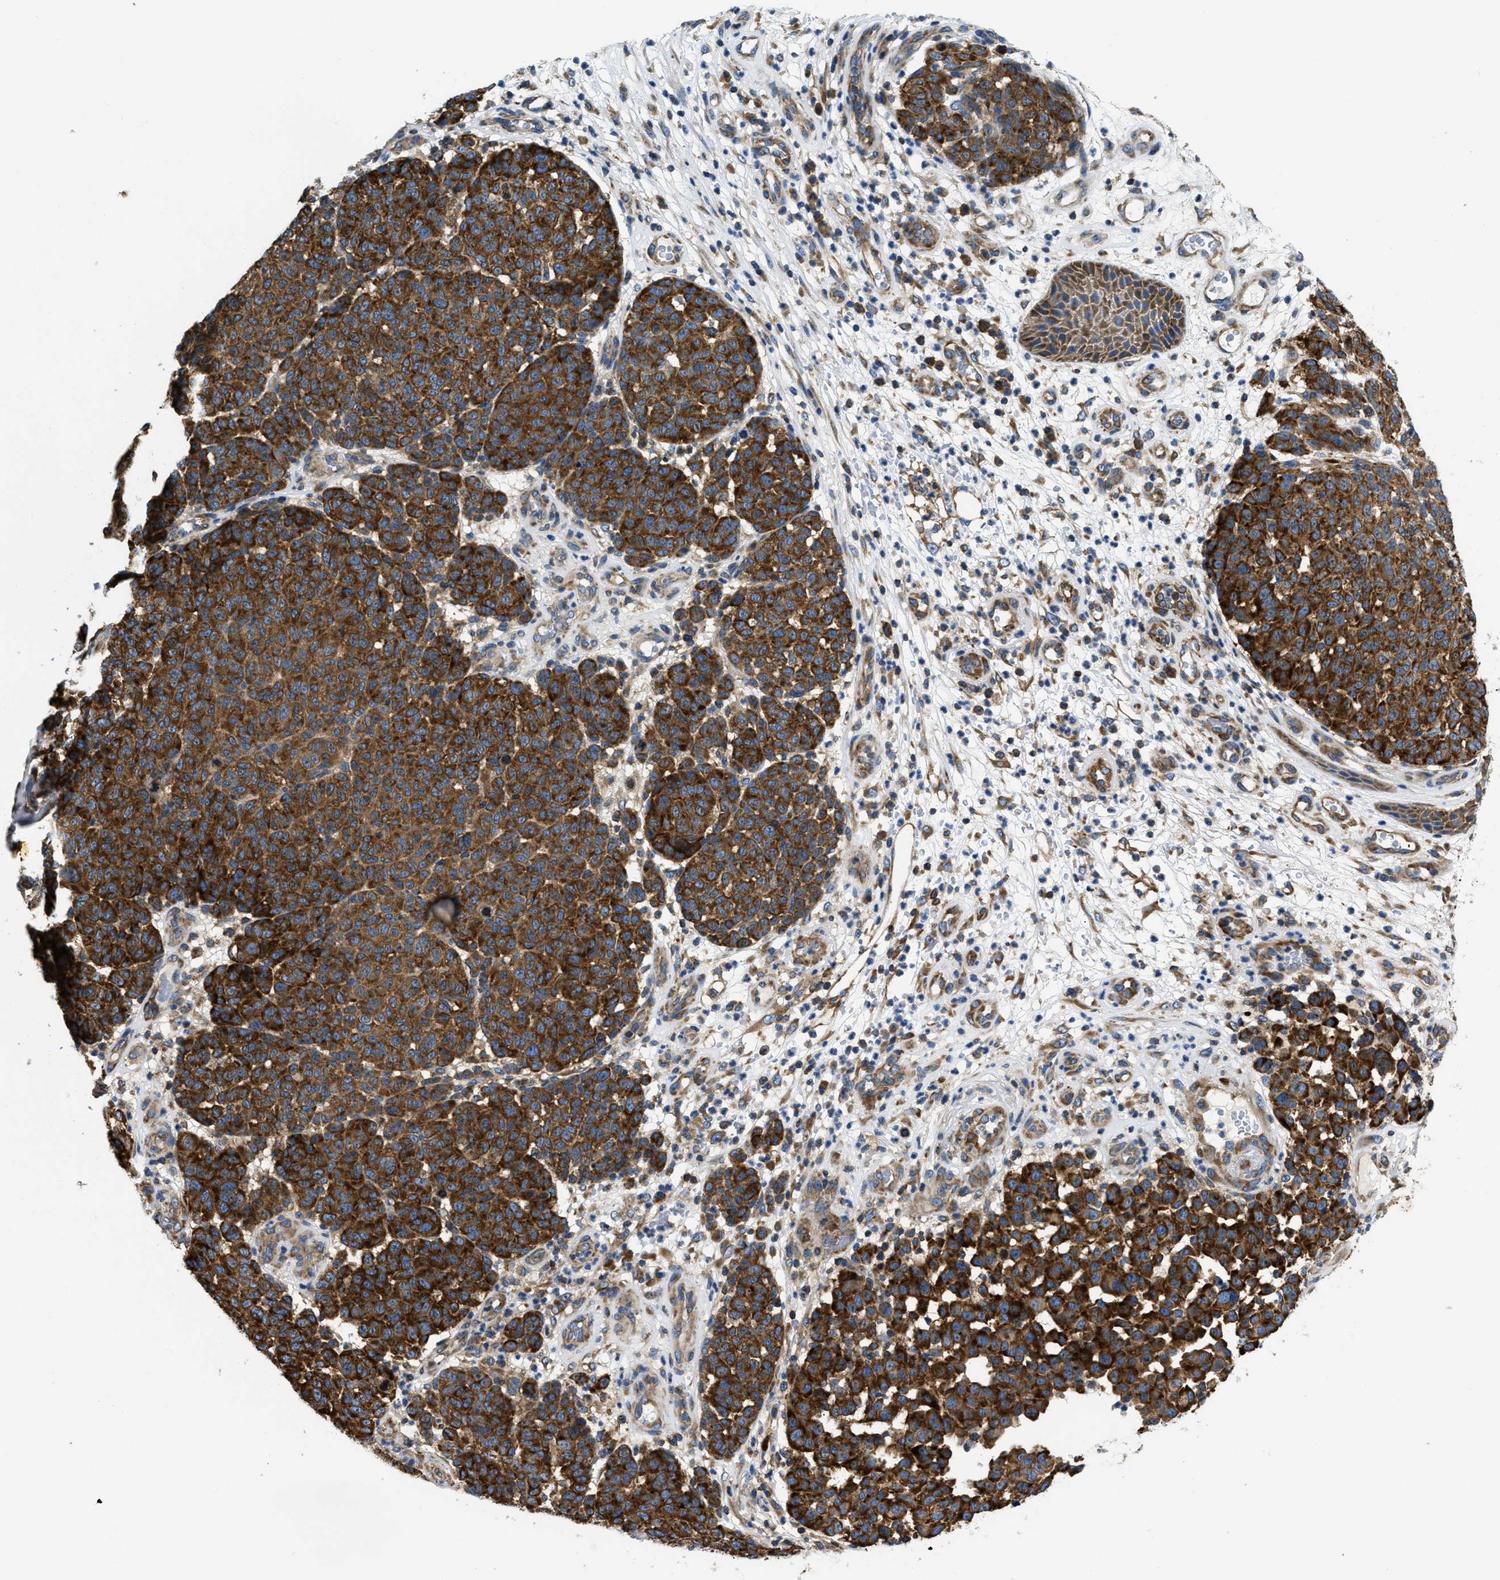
{"staining": {"intensity": "strong", "quantity": ">75%", "location": "cytoplasmic/membranous"}, "tissue": "melanoma", "cell_type": "Tumor cells", "image_type": "cancer", "snomed": [{"axis": "morphology", "description": "Malignant melanoma, NOS"}, {"axis": "topography", "description": "Skin"}], "caption": "Immunohistochemical staining of melanoma displays high levels of strong cytoplasmic/membranous protein expression in approximately >75% of tumor cells.", "gene": "ABCF1", "patient": {"sex": "male", "age": 59}}